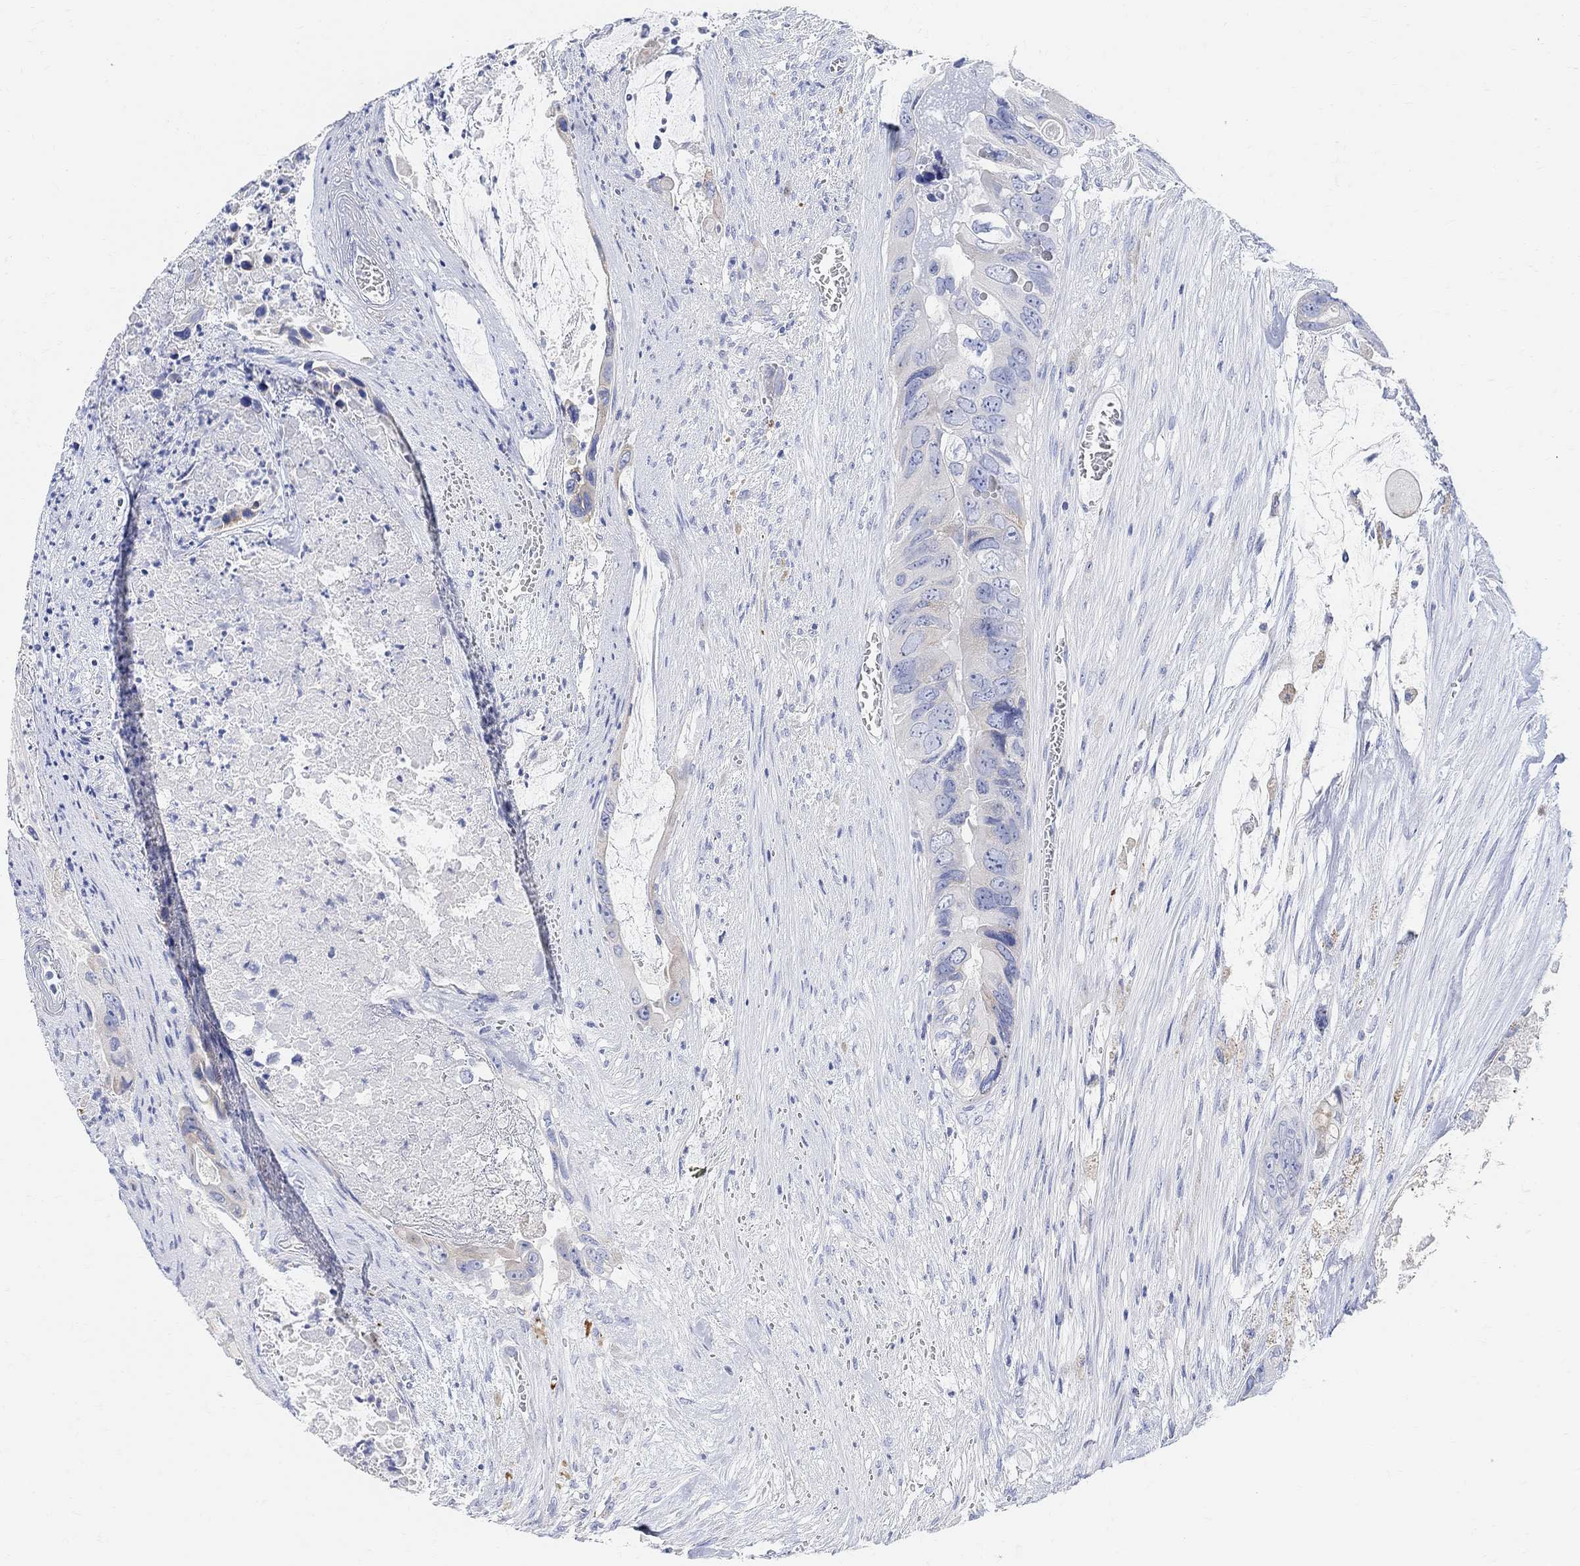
{"staining": {"intensity": "weak", "quantity": "<25%", "location": "cytoplasmic/membranous"}, "tissue": "colorectal cancer", "cell_type": "Tumor cells", "image_type": "cancer", "snomed": [{"axis": "morphology", "description": "Adenocarcinoma, NOS"}, {"axis": "topography", "description": "Rectum"}], "caption": "A high-resolution micrograph shows immunohistochemistry (IHC) staining of colorectal cancer (adenocarcinoma), which reveals no significant positivity in tumor cells. (DAB IHC visualized using brightfield microscopy, high magnification).", "gene": "RETNLB", "patient": {"sex": "male", "age": 63}}